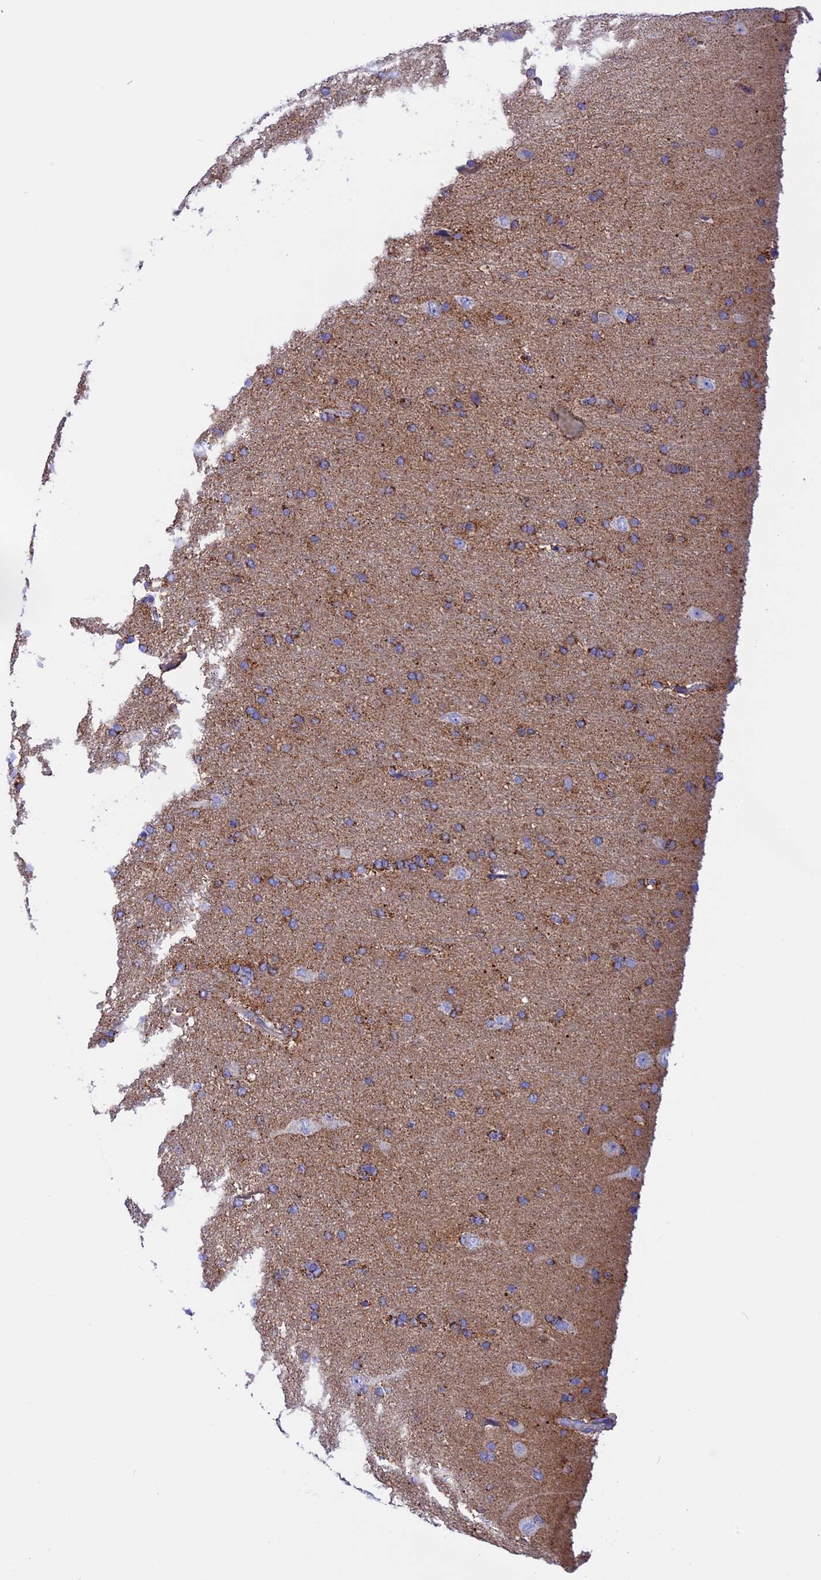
{"staining": {"intensity": "moderate", "quantity": ">75%", "location": "cytoplasmic/membranous"}, "tissue": "glioma", "cell_type": "Tumor cells", "image_type": "cancer", "snomed": [{"axis": "morphology", "description": "Glioma, malignant, High grade"}, {"axis": "topography", "description": "Brain"}], "caption": "Protein staining shows moderate cytoplasmic/membranous positivity in about >75% of tumor cells in high-grade glioma (malignant).", "gene": "GCDH", "patient": {"sex": "male", "age": 72}}